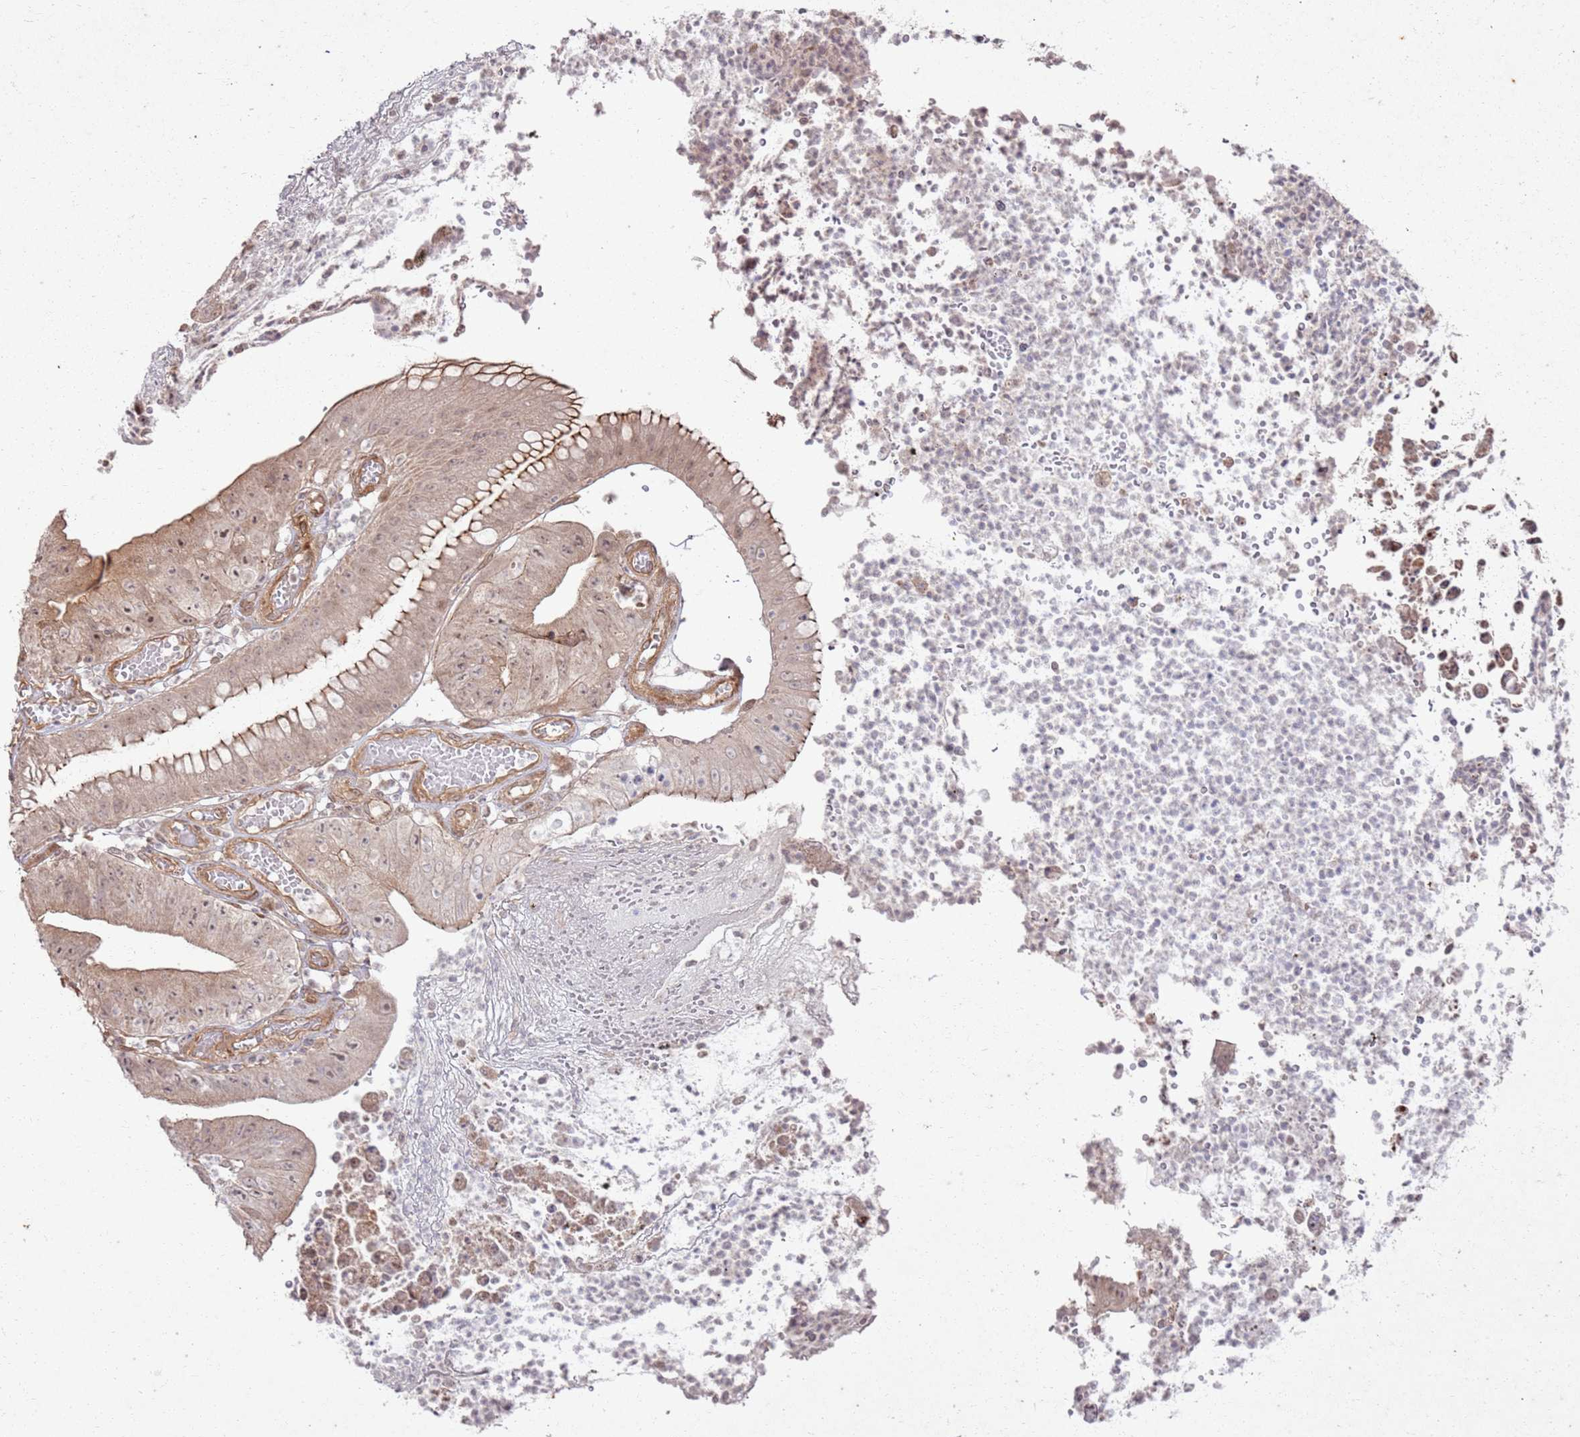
{"staining": {"intensity": "moderate", "quantity": ">75%", "location": "cytoplasmic/membranous,nuclear"}, "tissue": "stomach cancer", "cell_type": "Tumor cells", "image_type": "cancer", "snomed": [{"axis": "morphology", "description": "Adenocarcinoma, NOS"}, {"axis": "topography", "description": "Stomach"}], "caption": "Immunohistochemistry (IHC) histopathology image of human stomach cancer stained for a protein (brown), which demonstrates medium levels of moderate cytoplasmic/membranous and nuclear positivity in about >75% of tumor cells.", "gene": "ZNF623", "patient": {"sex": "male", "age": 59}}